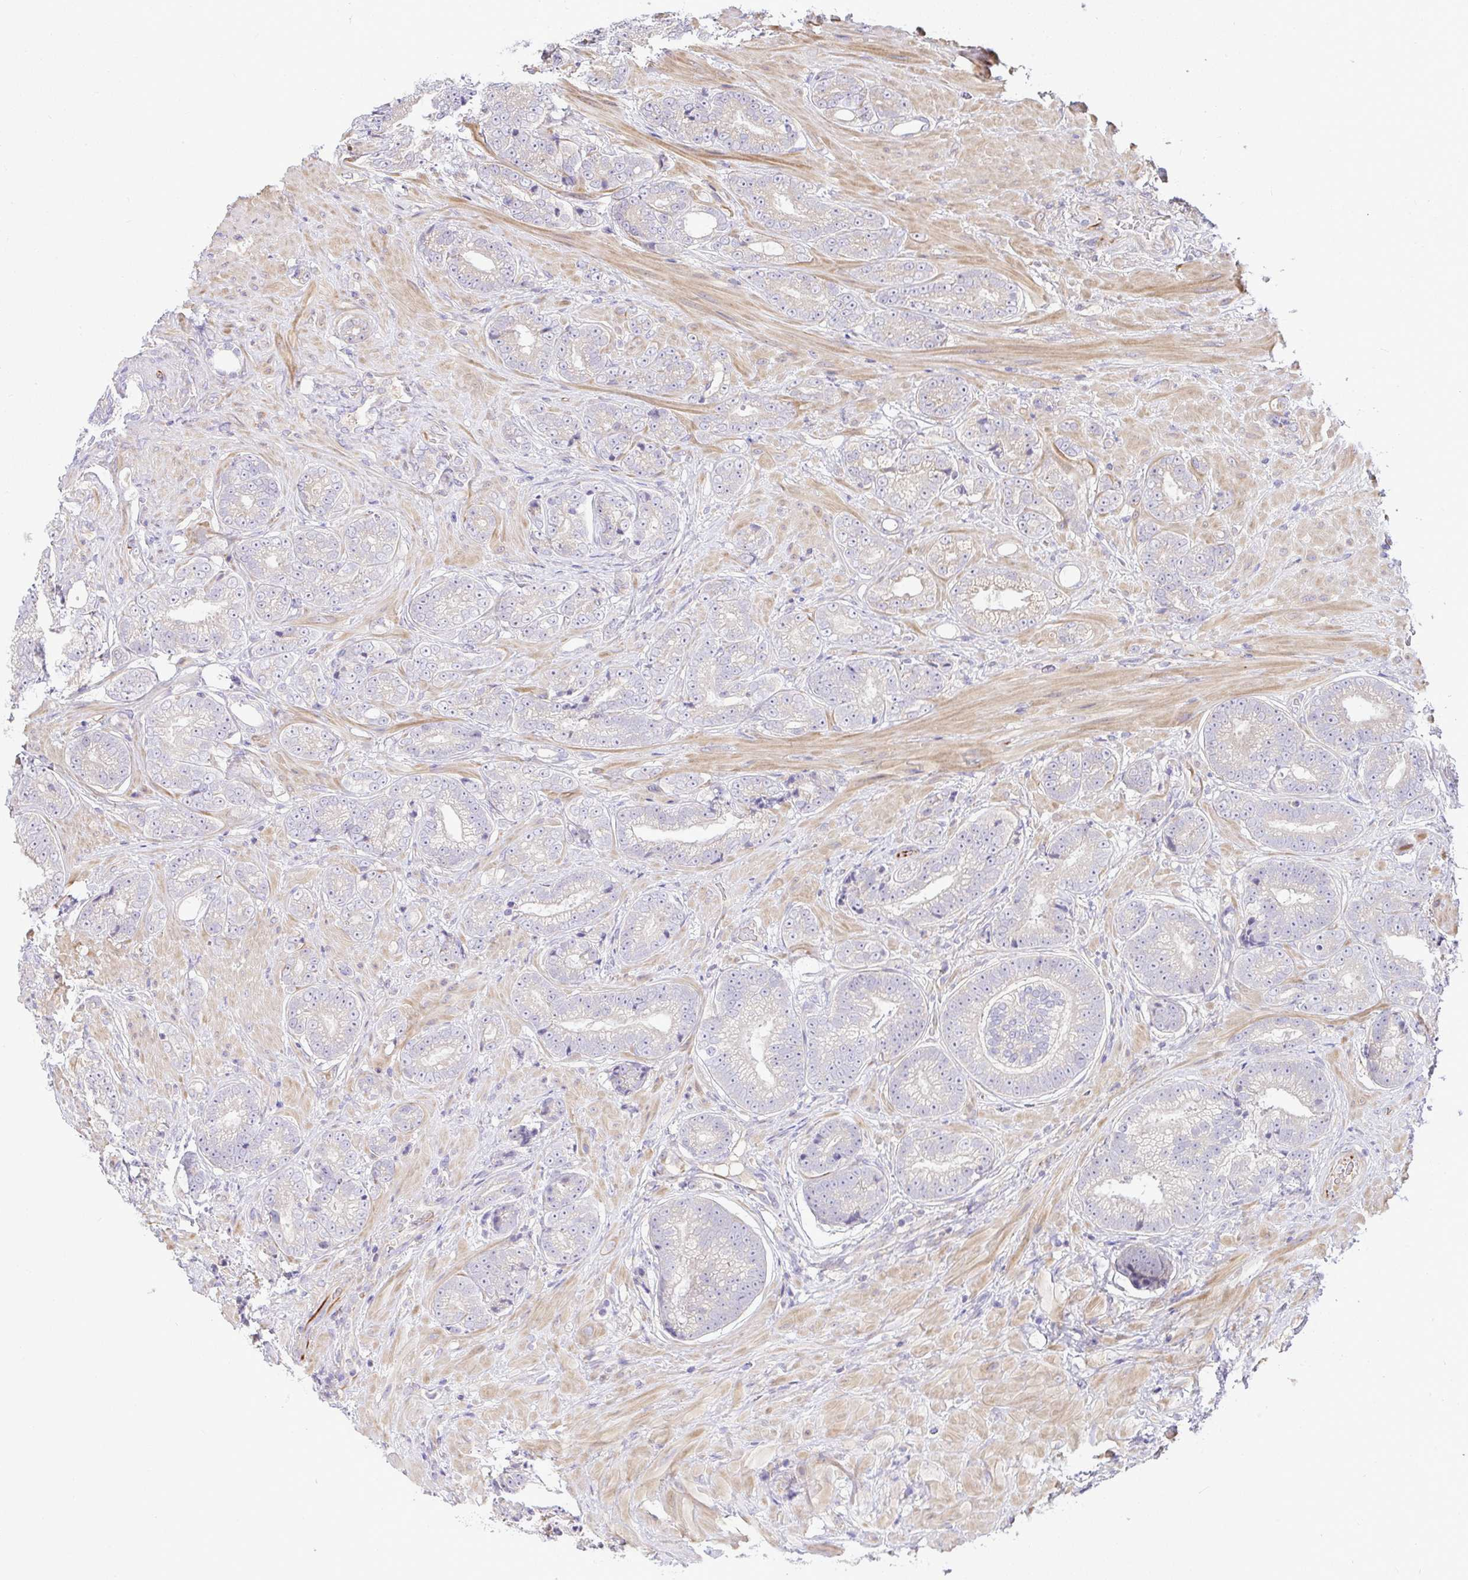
{"staining": {"intensity": "negative", "quantity": "none", "location": "none"}, "tissue": "prostate cancer", "cell_type": "Tumor cells", "image_type": "cancer", "snomed": [{"axis": "morphology", "description": "Adenocarcinoma, Low grade"}, {"axis": "topography", "description": "Prostate"}], "caption": "Tumor cells show no significant expression in prostate cancer. The staining is performed using DAB (3,3'-diaminobenzidine) brown chromogen with nuclei counter-stained in using hematoxylin.", "gene": "GRID2", "patient": {"sex": "male", "age": 61}}